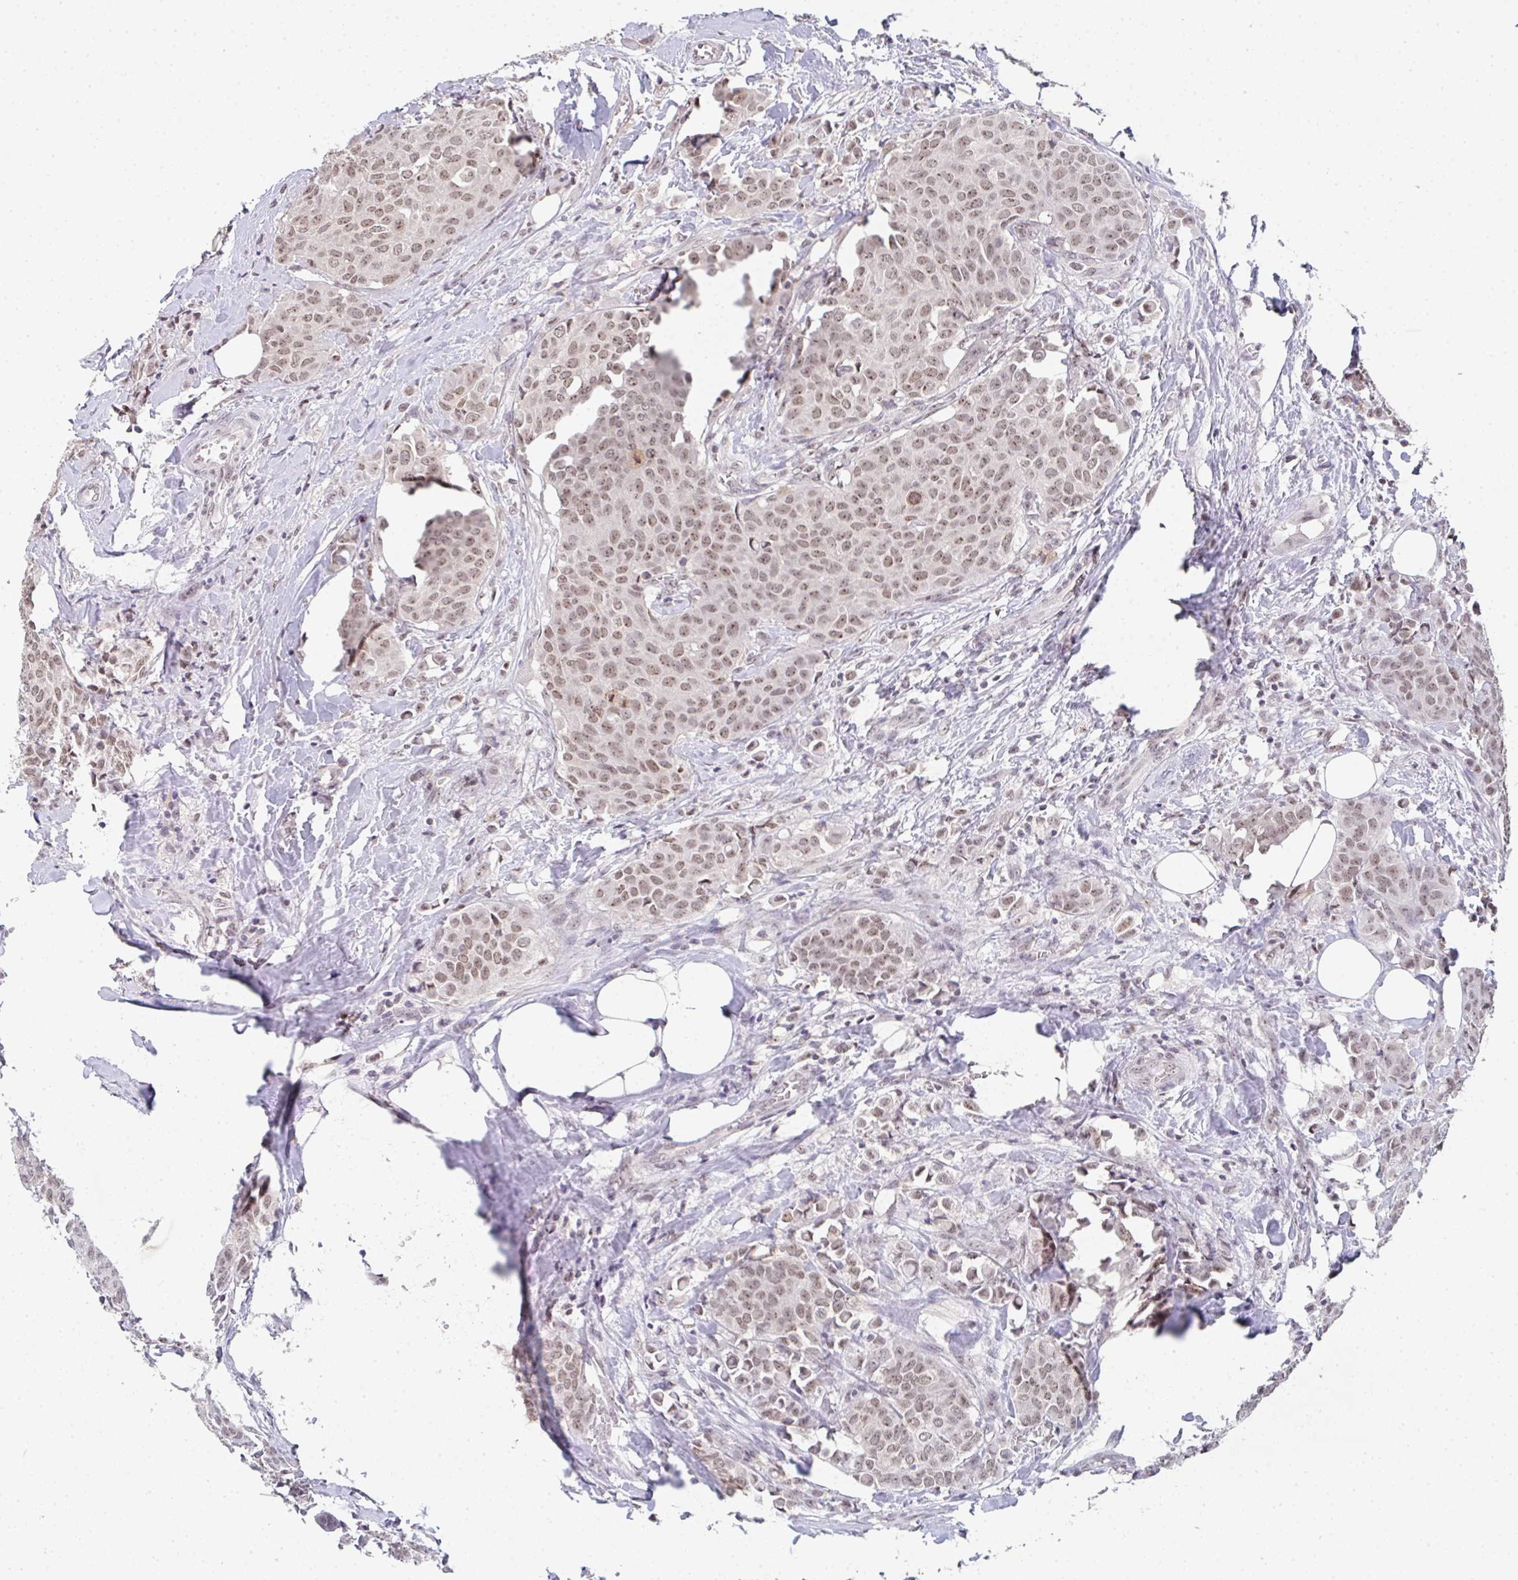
{"staining": {"intensity": "weak", "quantity": ">75%", "location": "nuclear"}, "tissue": "breast cancer", "cell_type": "Tumor cells", "image_type": "cancer", "snomed": [{"axis": "morphology", "description": "Duct carcinoma"}, {"axis": "topography", "description": "Breast"}], "caption": "Immunohistochemistry histopathology image of human breast cancer (intraductal carcinoma) stained for a protein (brown), which shows low levels of weak nuclear staining in approximately >75% of tumor cells.", "gene": "DKC1", "patient": {"sex": "female", "age": 47}}